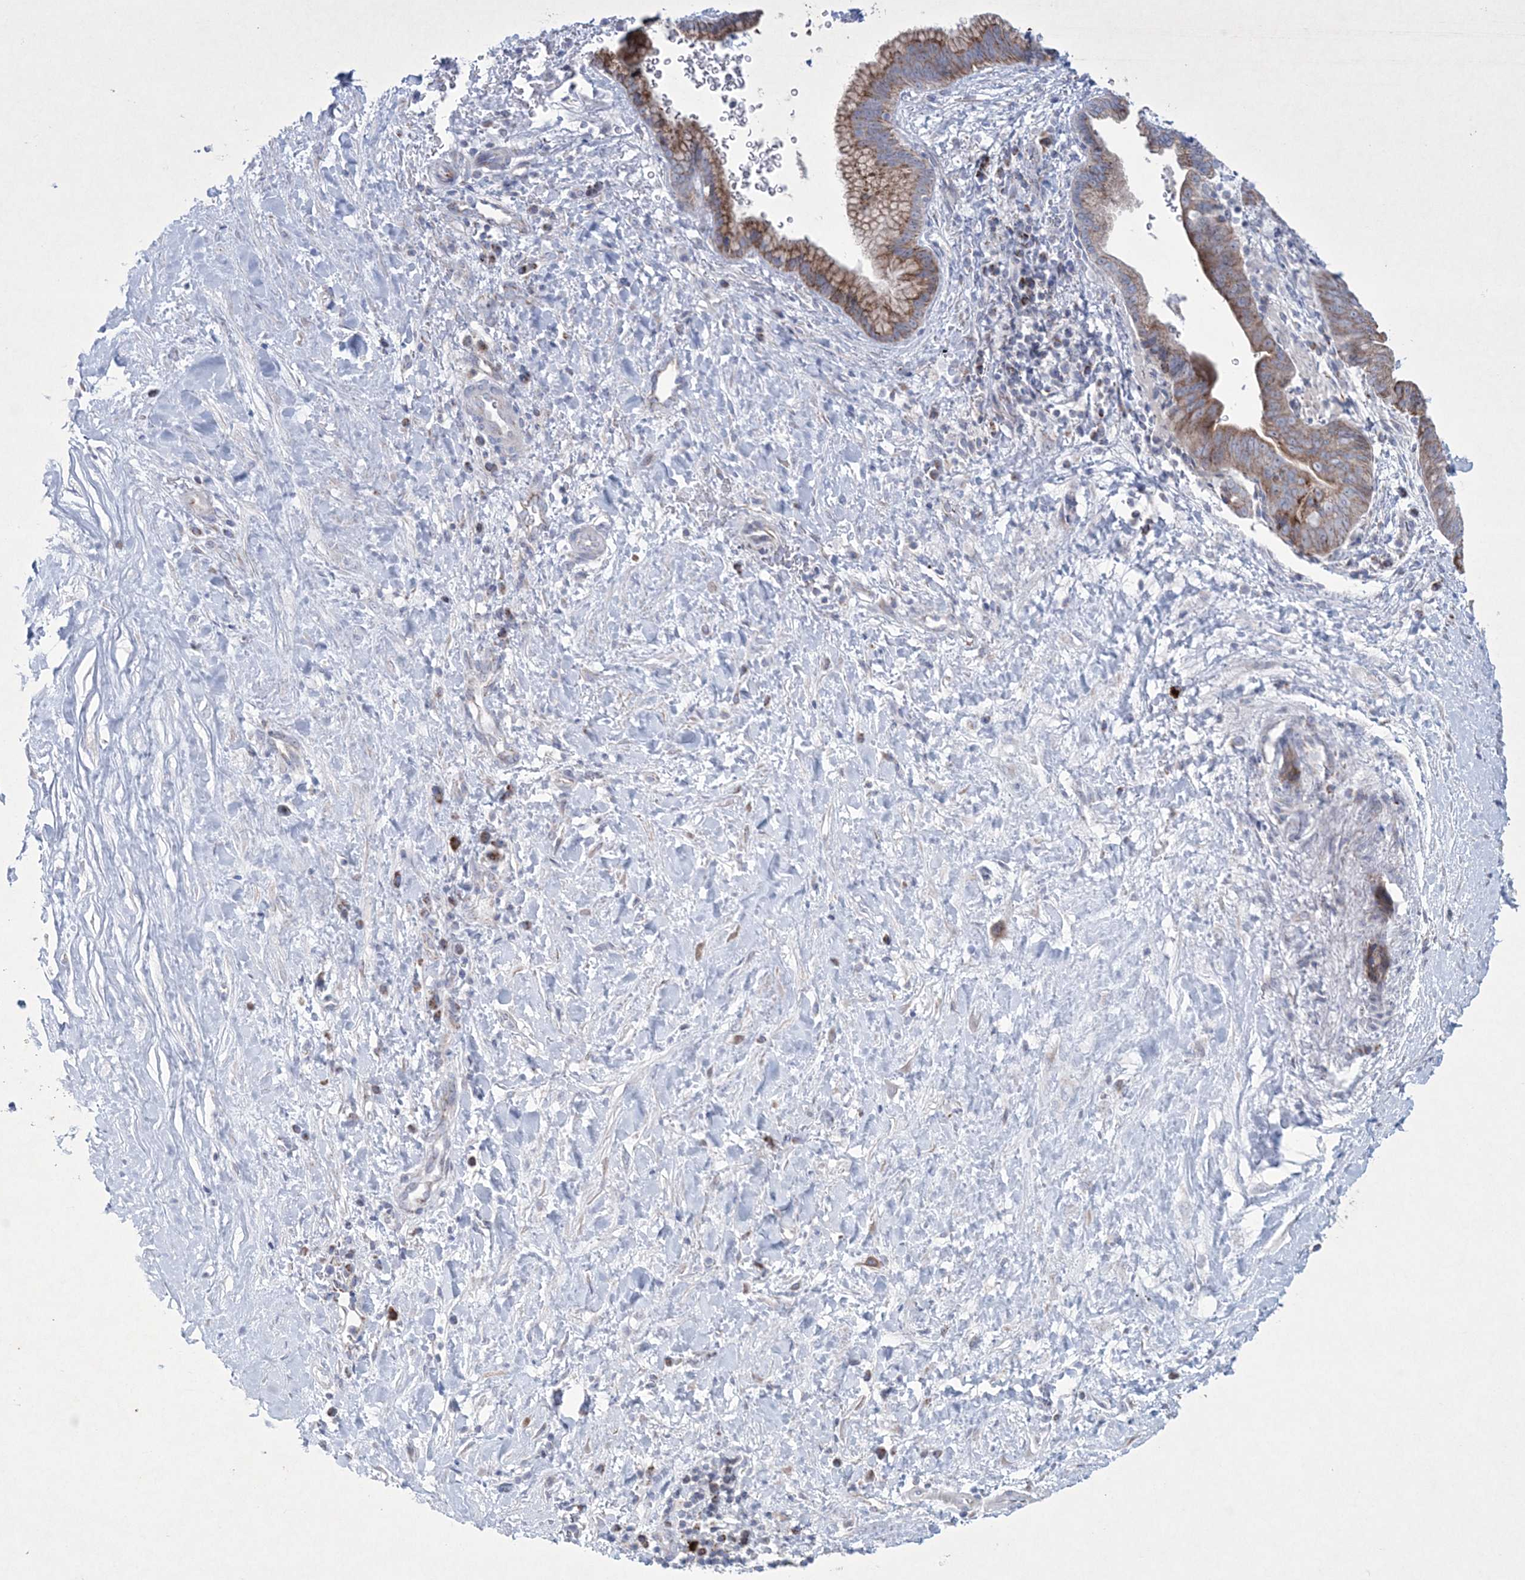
{"staining": {"intensity": "moderate", "quantity": ">75%", "location": "cytoplasmic/membranous"}, "tissue": "pancreatic cancer", "cell_type": "Tumor cells", "image_type": "cancer", "snomed": [{"axis": "morphology", "description": "Adenocarcinoma, NOS"}, {"axis": "topography", "description": "Pancreas"}], "caption": "Tumor cells reveal medium levels of moderate cytoplasmic/membranous expression in about >75% of cells in pancreatic cancer (adenocarcinoma). Using DAB (3,3'-diaminobenzidine) (brown) and hematoxylin (blue) stains, captured at high magnification using brightfield microscopy.", "gene": "CES4A", "patient": {"sex": "male", "age": 75}}